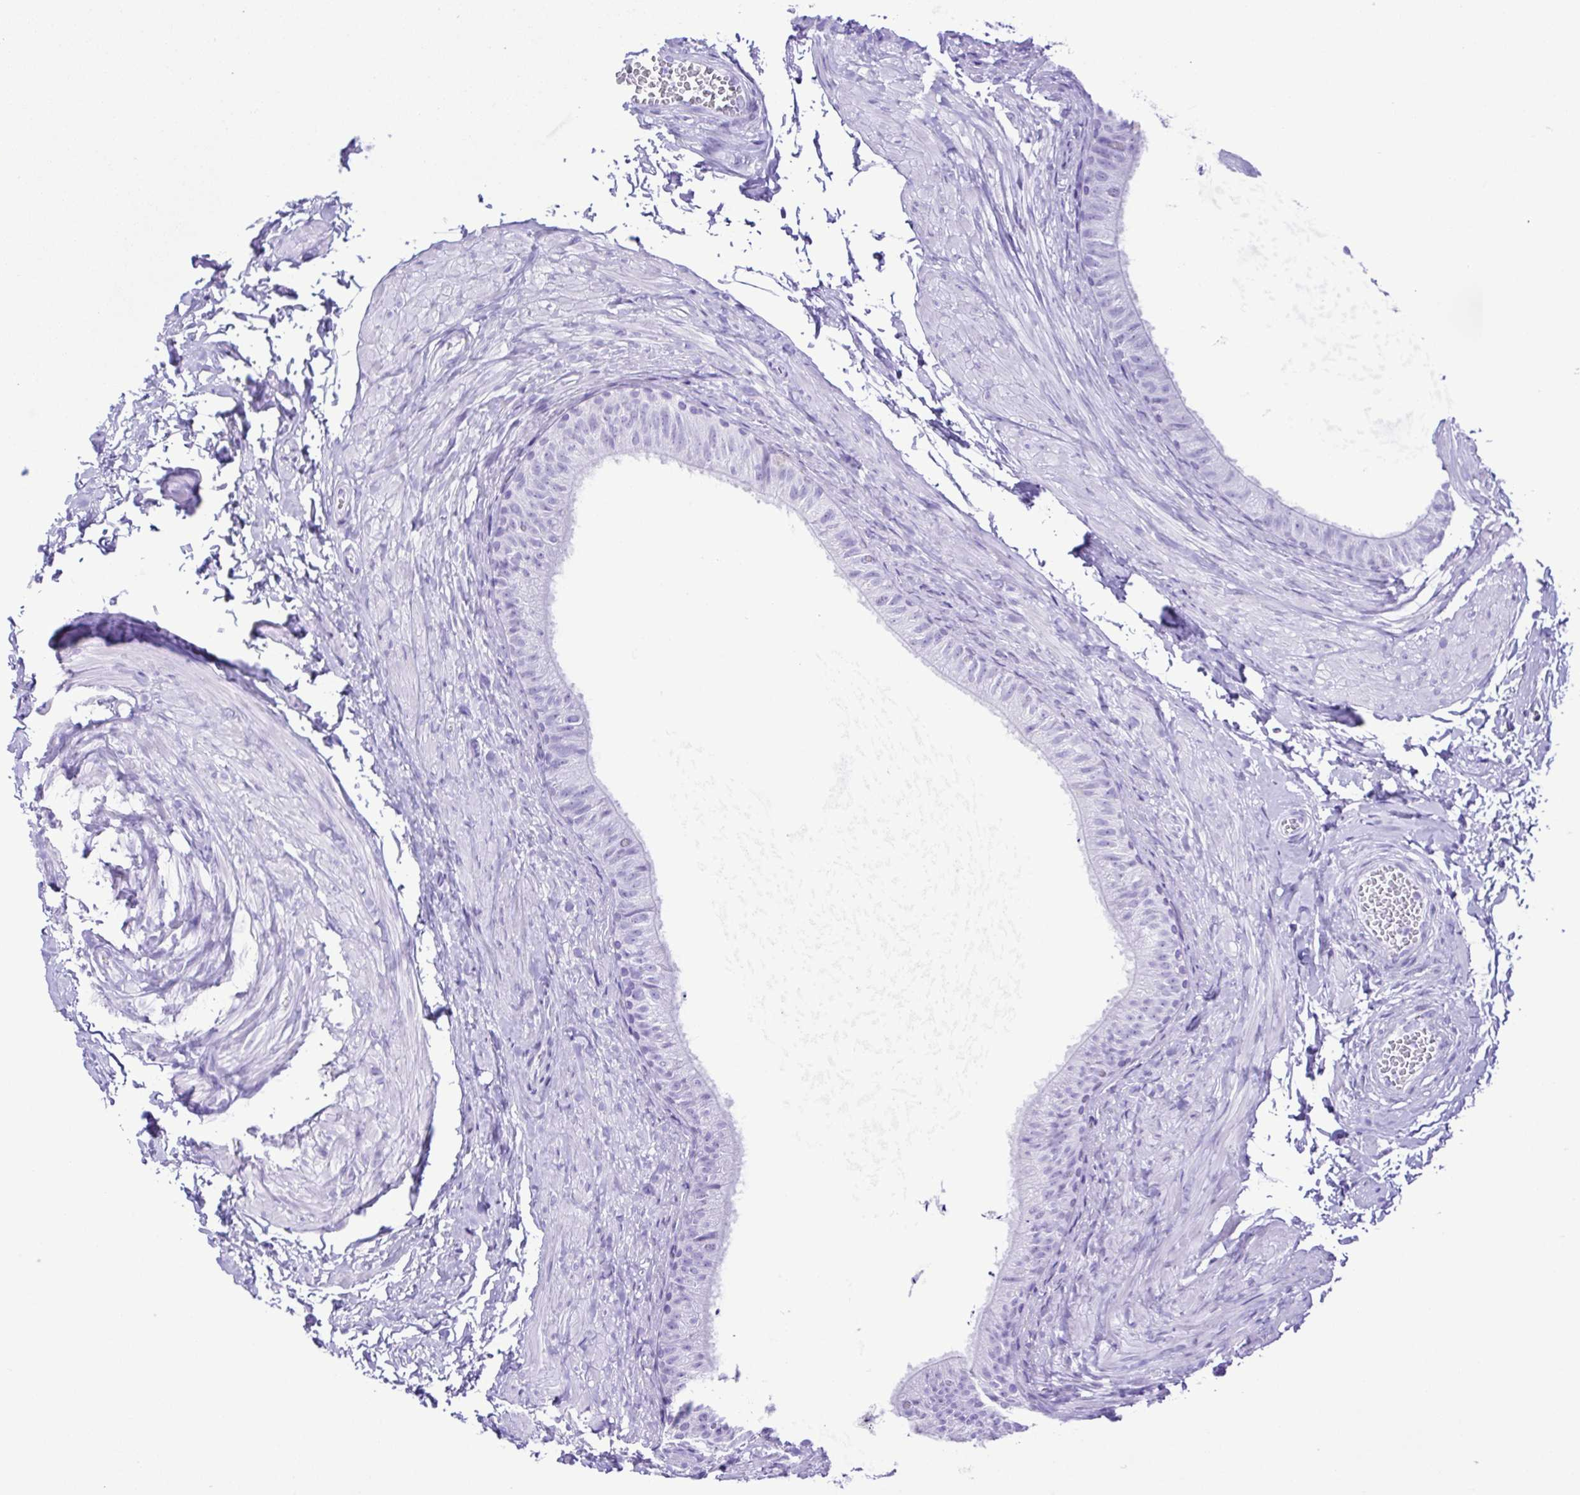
{"staining": {"intensity": "negative", "quantity": "none", "location": "none"}, "tissue": "epididymis", "cell_type": "Glandular cells", "image_type": "normal", "snomed": [{"axis": "morphology", "description": "Normal tissue, NOS"}, {"axis": "topography", "description": "Epididymis, spermatic cord, NOS"}, {"axis": "topography", "description": "Epididymis"}, {"axis": "topography", "description": "Peripheral nerve tissue"}], "caption": "Immunohistochemical staining of benign epididymis reveals no significant positivity in glandular cells. (DAB (3,3'-diaminobenzidine) immunohistochemistry (IHC), high magnification).", "gene": "SYT1", "patient": {"sex": "male", "age": 29}}